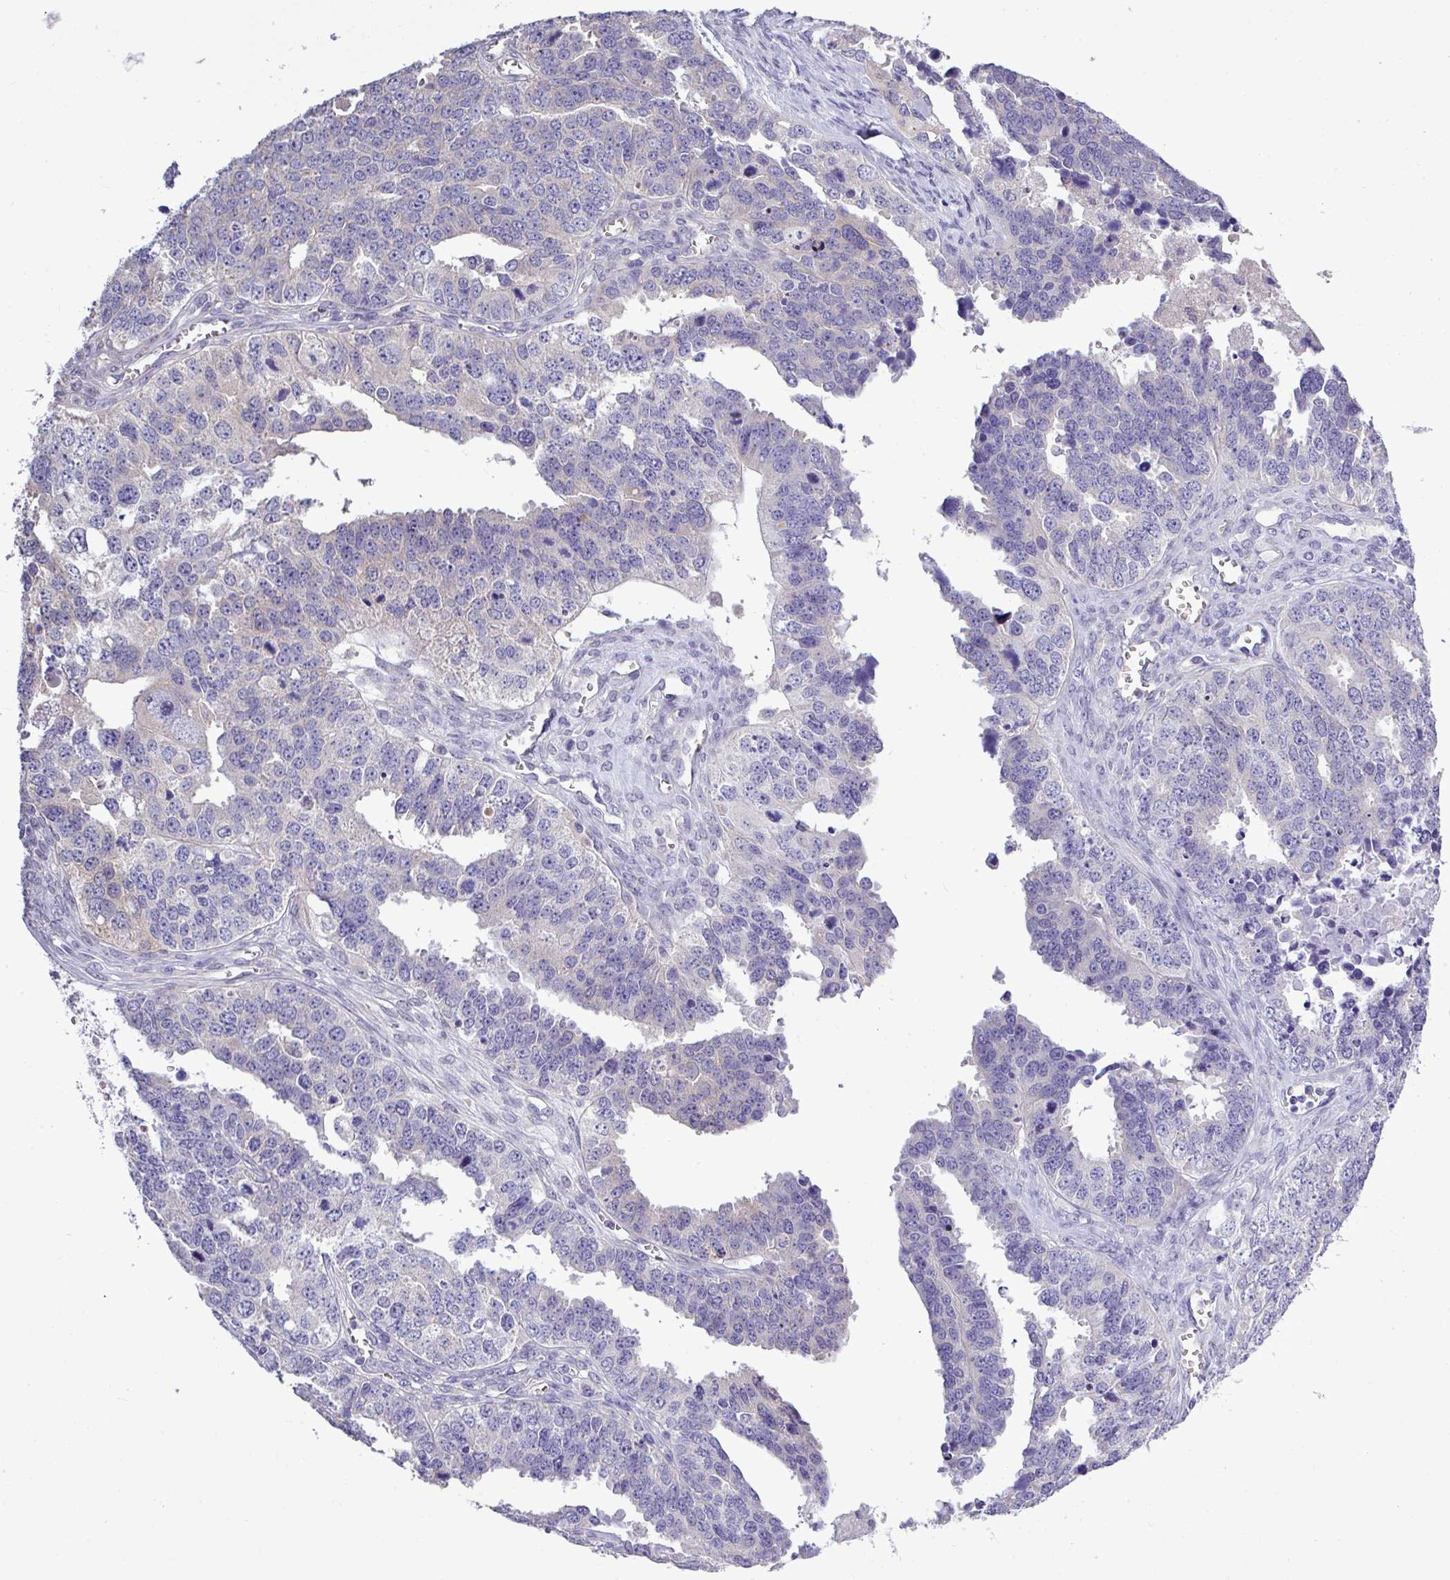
{"staining": {"intensity": "negative", "quantity": "none", "location": "none"}, "tissue": "ovarian cancer", "cell_type": "Tumor cells", "image_type": "cancer", "snomed": [{"axis": "morphology", "description": "Cystadenocarcinoma, serous, NOS"}, {"axis": "topography", "description": "Ovary"}], "caption": "DAB (3,3'-diaminobenzidine) immunohistochemical staining of human ovarian cancer (serous cystadenocarcinoma) shows no significant expression in tumor cells.", "gene": "STAT5A", "patient": {"sex": "female", "age": 76}}